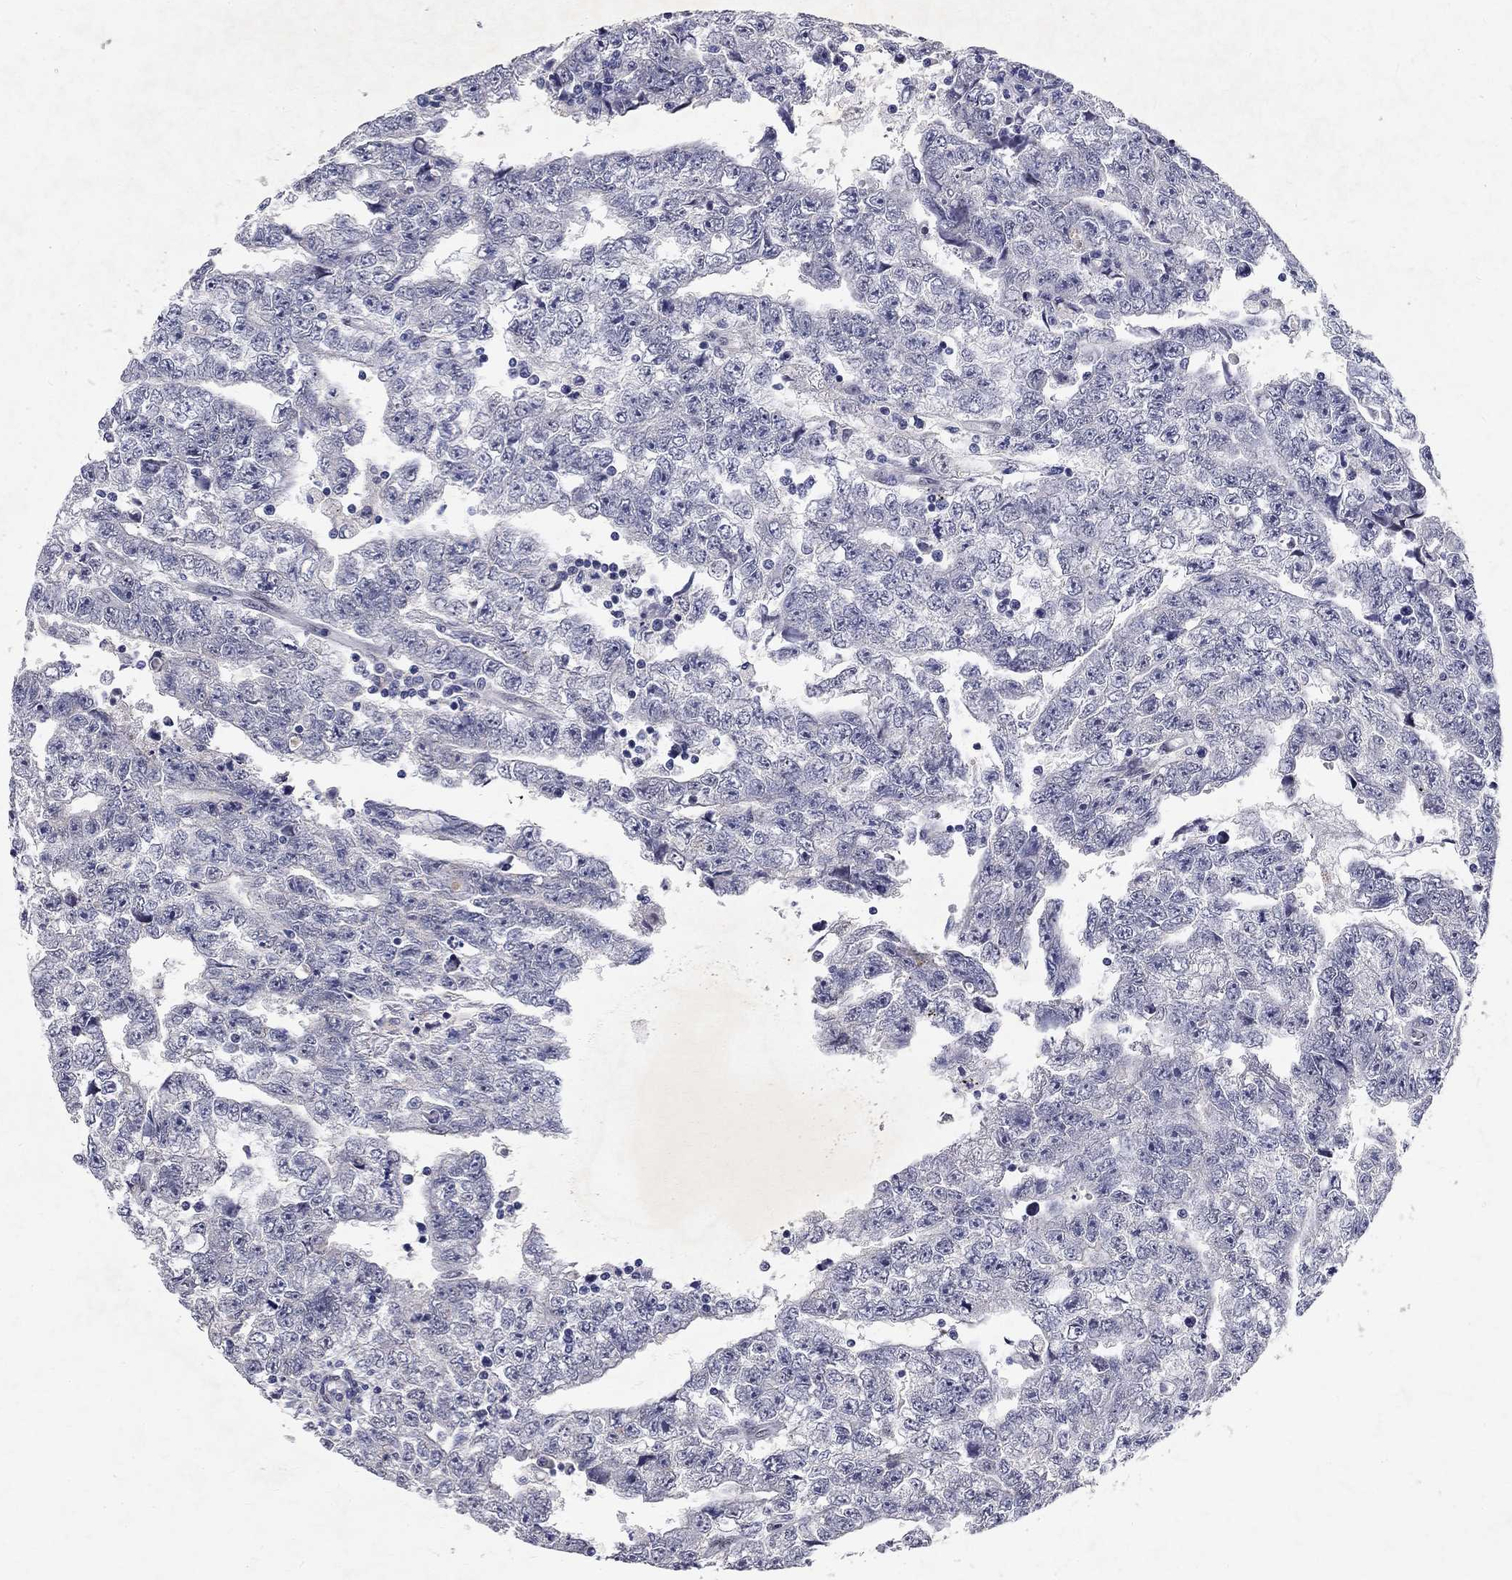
{"staining": {"intensity": "negative", "quantity": "none", "location": "none"}, "tissue": "testis cancer", "cell_type": "Tumor cells", "image_type": "cancer", "snomed": [{"axis": "morphology", "description": "Carcinoma, Embryonal, NOS"}, {"axis": "topography", "description": "Testis"}], "caption": "There is no significant positivity in tumor cells of testis cancer (embryonal carcinoma).", "gene": "RBFOX1", "patient": {"sex": "male", "age": 25}}